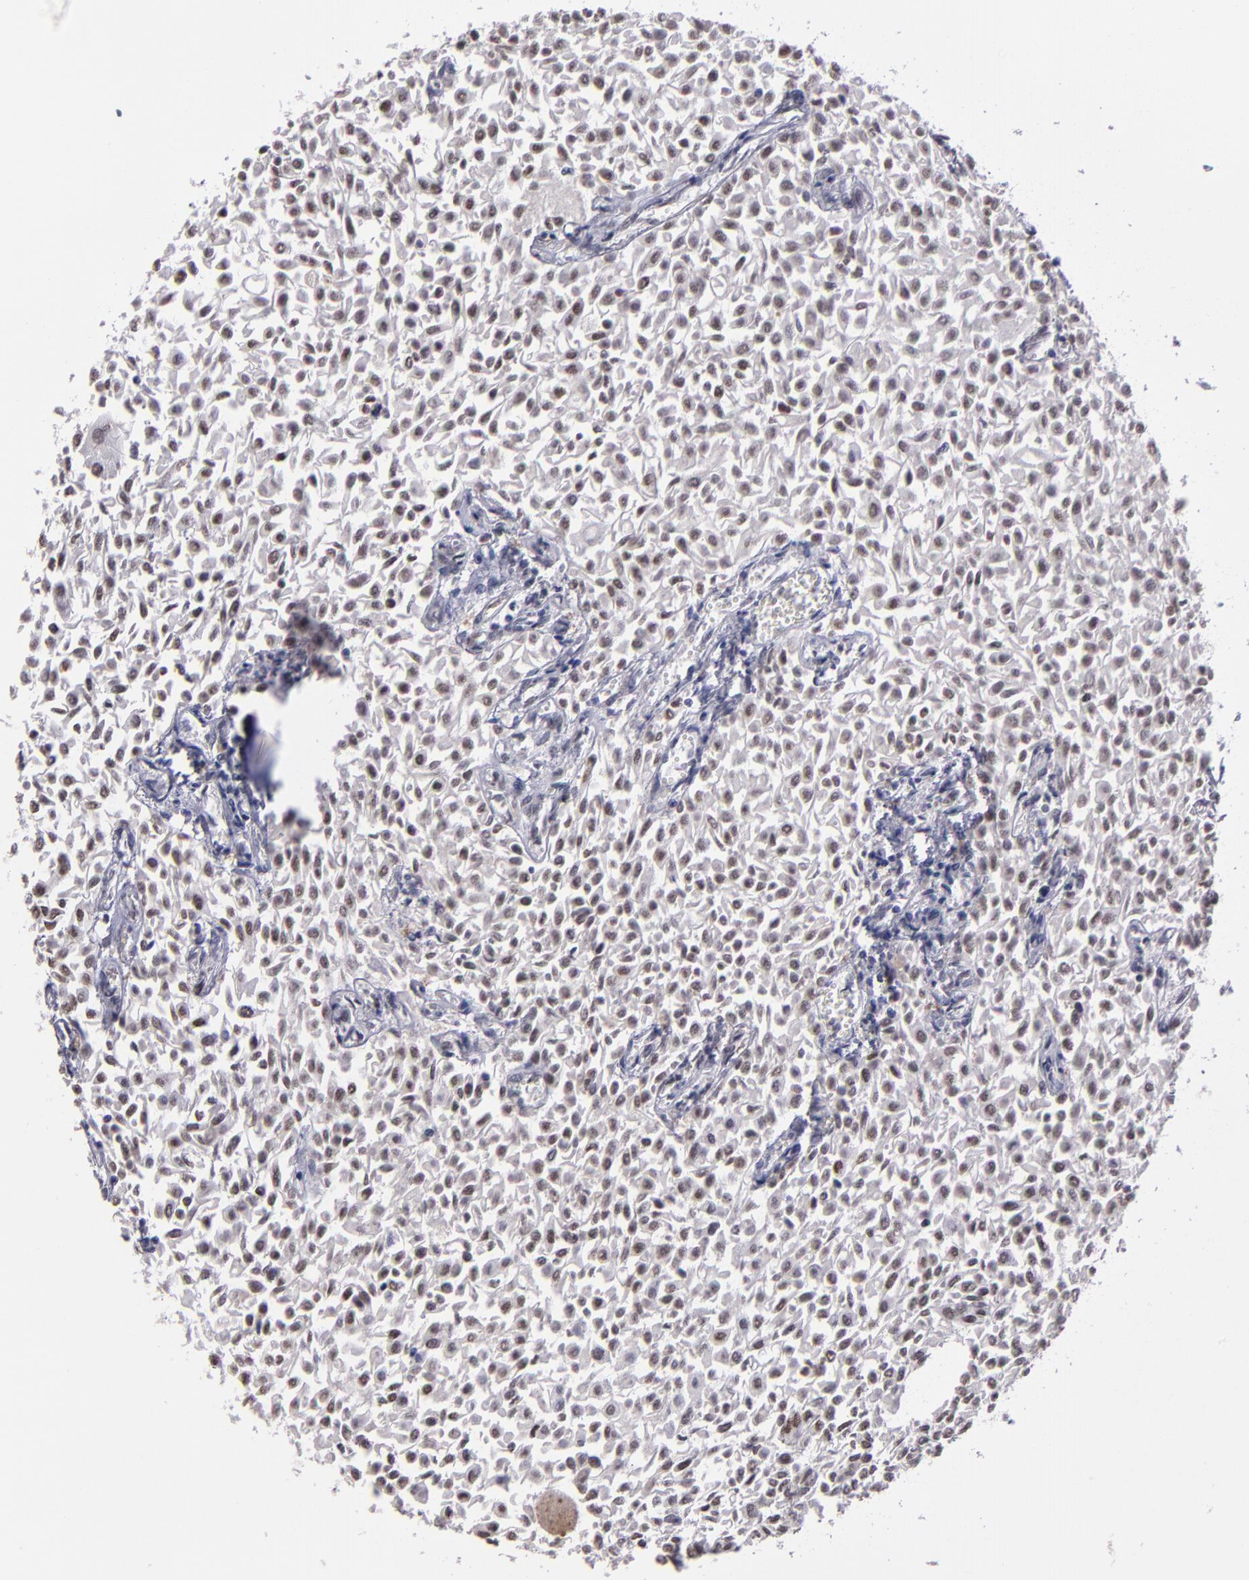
{"staining": {"intensity": "weak", "quantity": "25%-75%", "location": "nuclear"}, "tissue": "urothelial cancer", "cell_type": "Tumor cells", "image_type": "cancer", "snomed": [{"axis": "morphology", "description": "Urothelial carcinoma, Low grade"}, {"axis": "topography", "description": "Urinary bladder"}], "caption": "Tumor cells show low levels of weak nuclear staining in approximately 25%-75% of cells in low-grade urothelial carcinoma. (DAB = brown stain, brightfield microscopy at high magnification).", "gene": "OTUB2", "patient": {"sex": "male", "age": 64}}